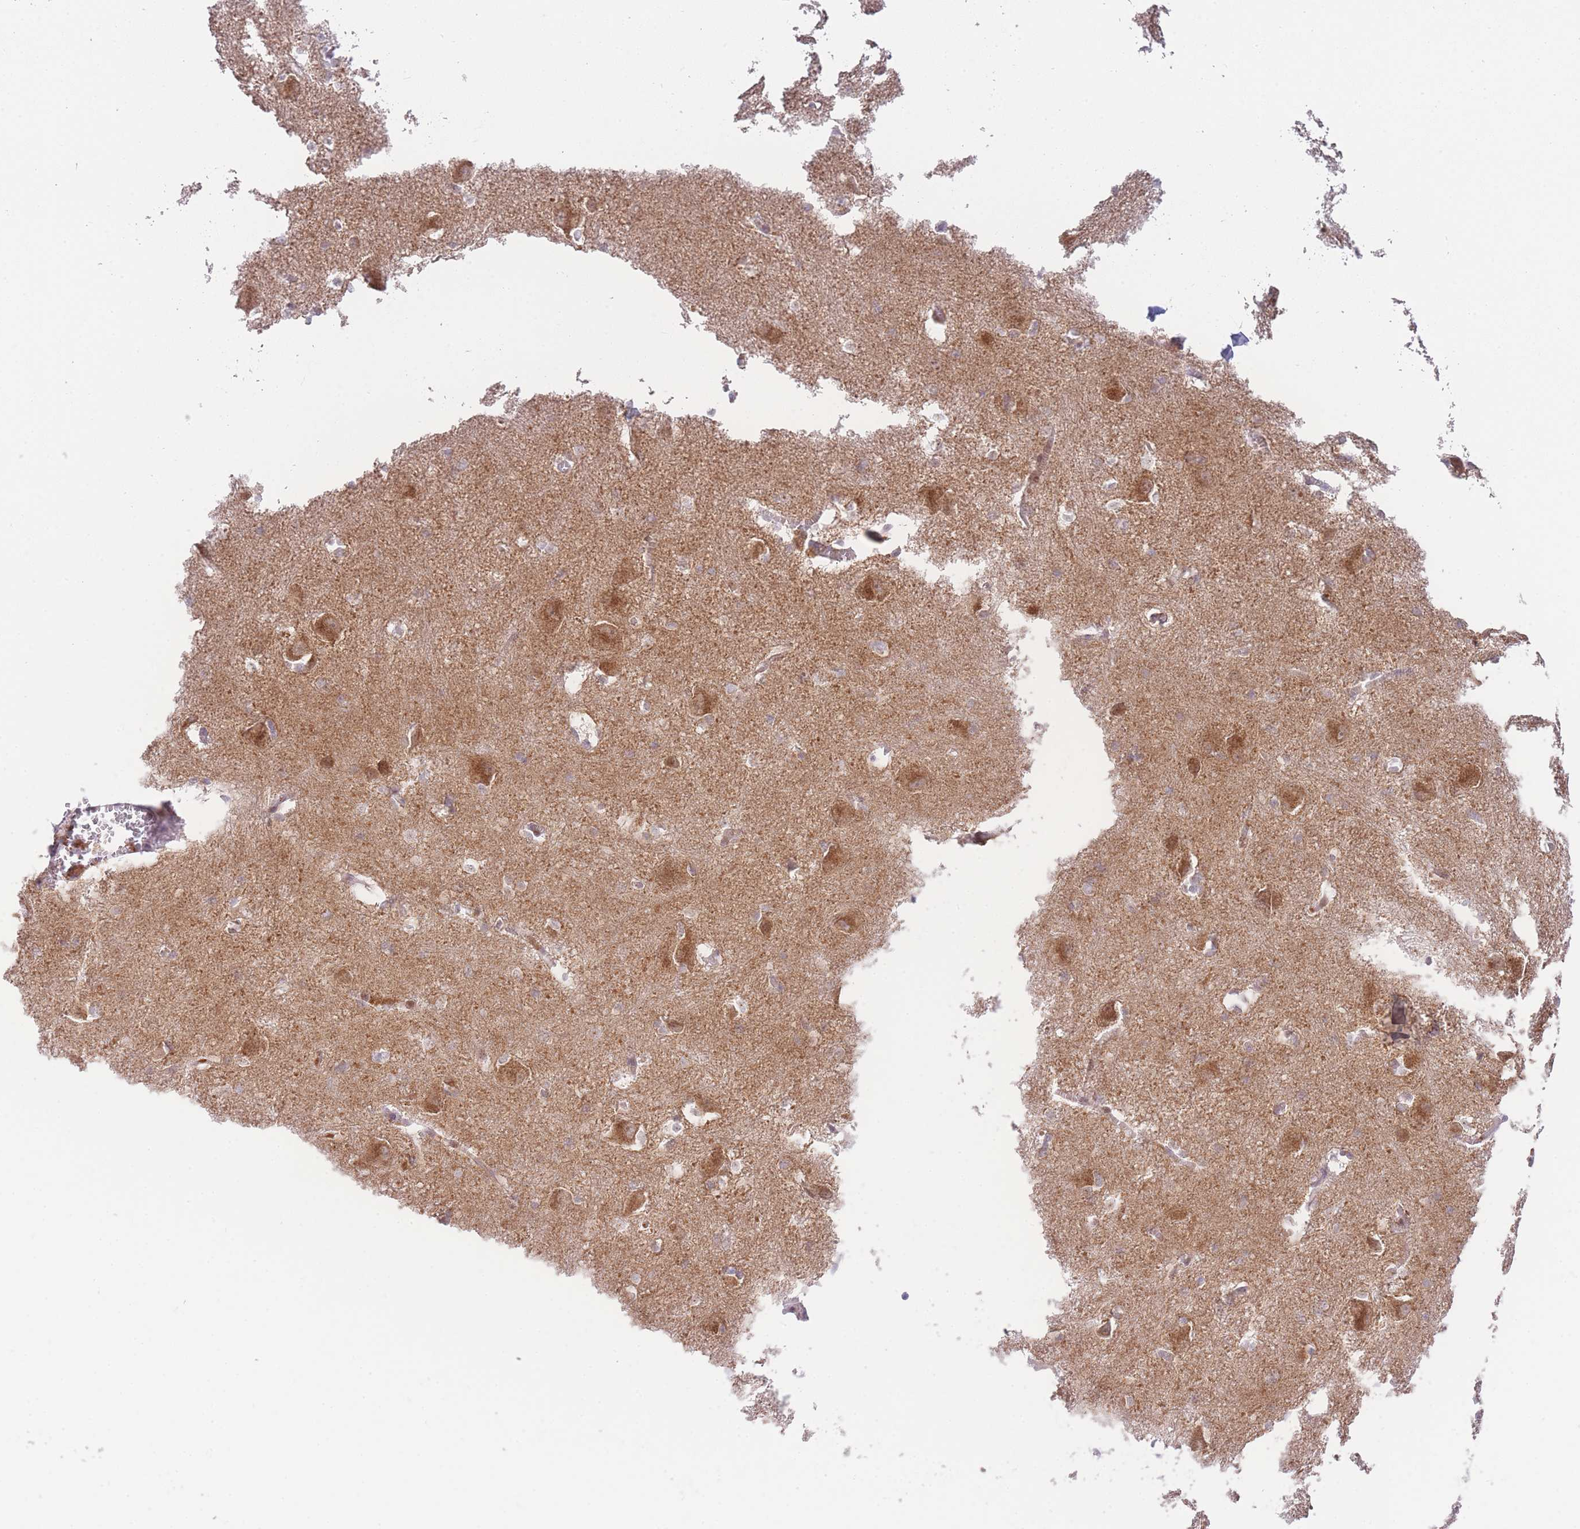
{"staining": {"intensity": "moderate", "quantity": "<25%", "location": "cytoplasmic/membranous,nuclear"}, "tissue": "caudate", "cell_type": "Glial cells", "image_type": "normal", "snomed": [{"axis": "morphology", "description": "Normal tissue, NOS"}, {"axis": "topography", "description": "Lateral ventricle wall"}], "caption": "IHC of unremarkable caudate displays low levels of moderate cytoplasmic/membranous,nuclear staining in approximately <25% of glial cells. (DAB = brown stain, brightfield microscopy at high magnification).", "gene": "SLC25A33", "patient": {"sex": "male", "age": 37}}